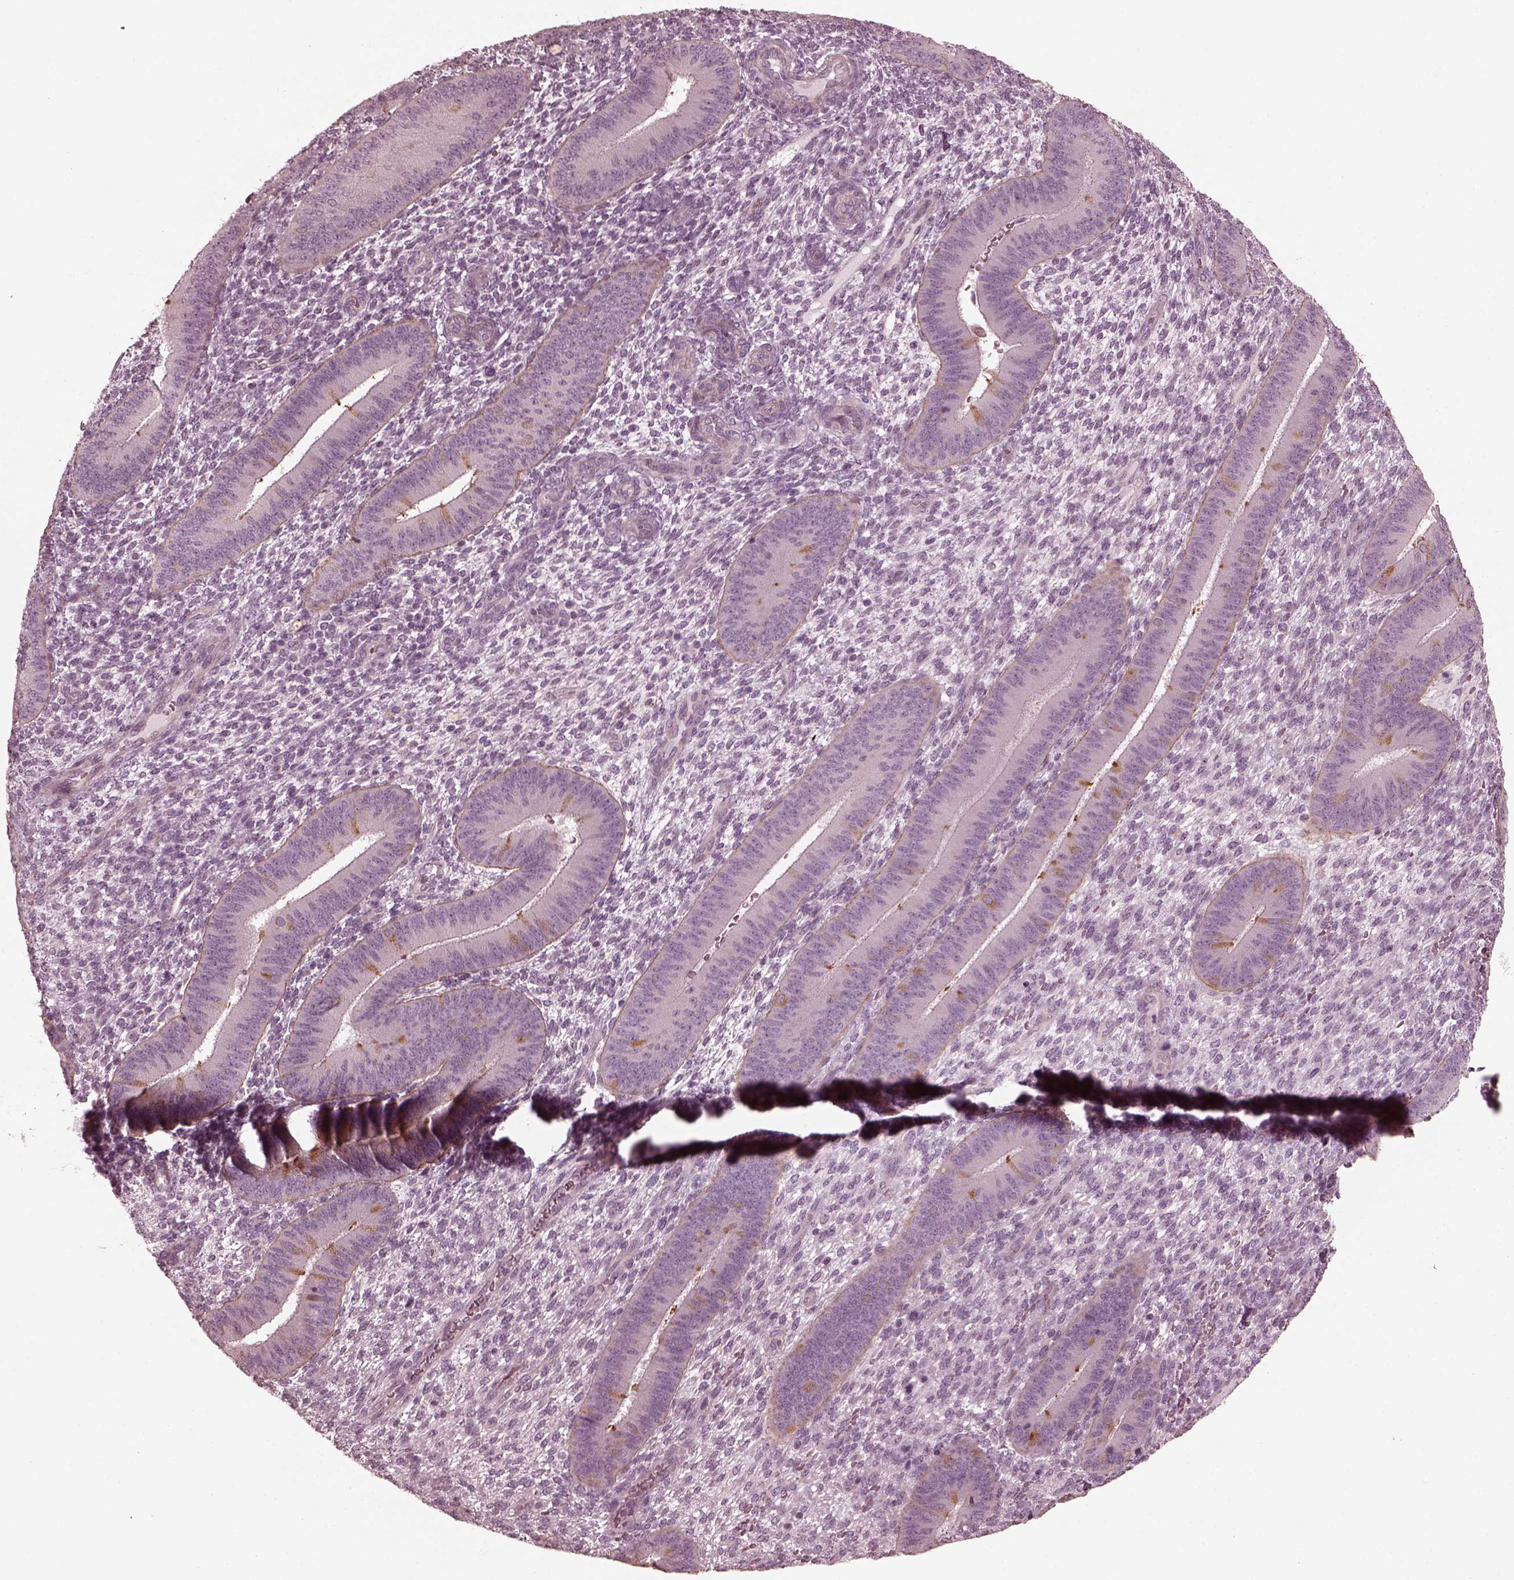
{"staining": {"intensity": "negative", "quantity": "none", "location": "none"}, "tissue": "endometrium", "cell_type": "Cells in endometrial stroma", "image_type": "normal", "snomed": [{"axis": "morphology", "description": "Normal tissue, NOS"}, {"axis": "topography", "description": "Endometrium"}], "caption": "This is an immunohistochemistry micrograph of unremarkable endometrium. There is no staining in cells in endometrial stroma.", "gene": "KIF6", "patient": {"sex": "female", "age": 39}}